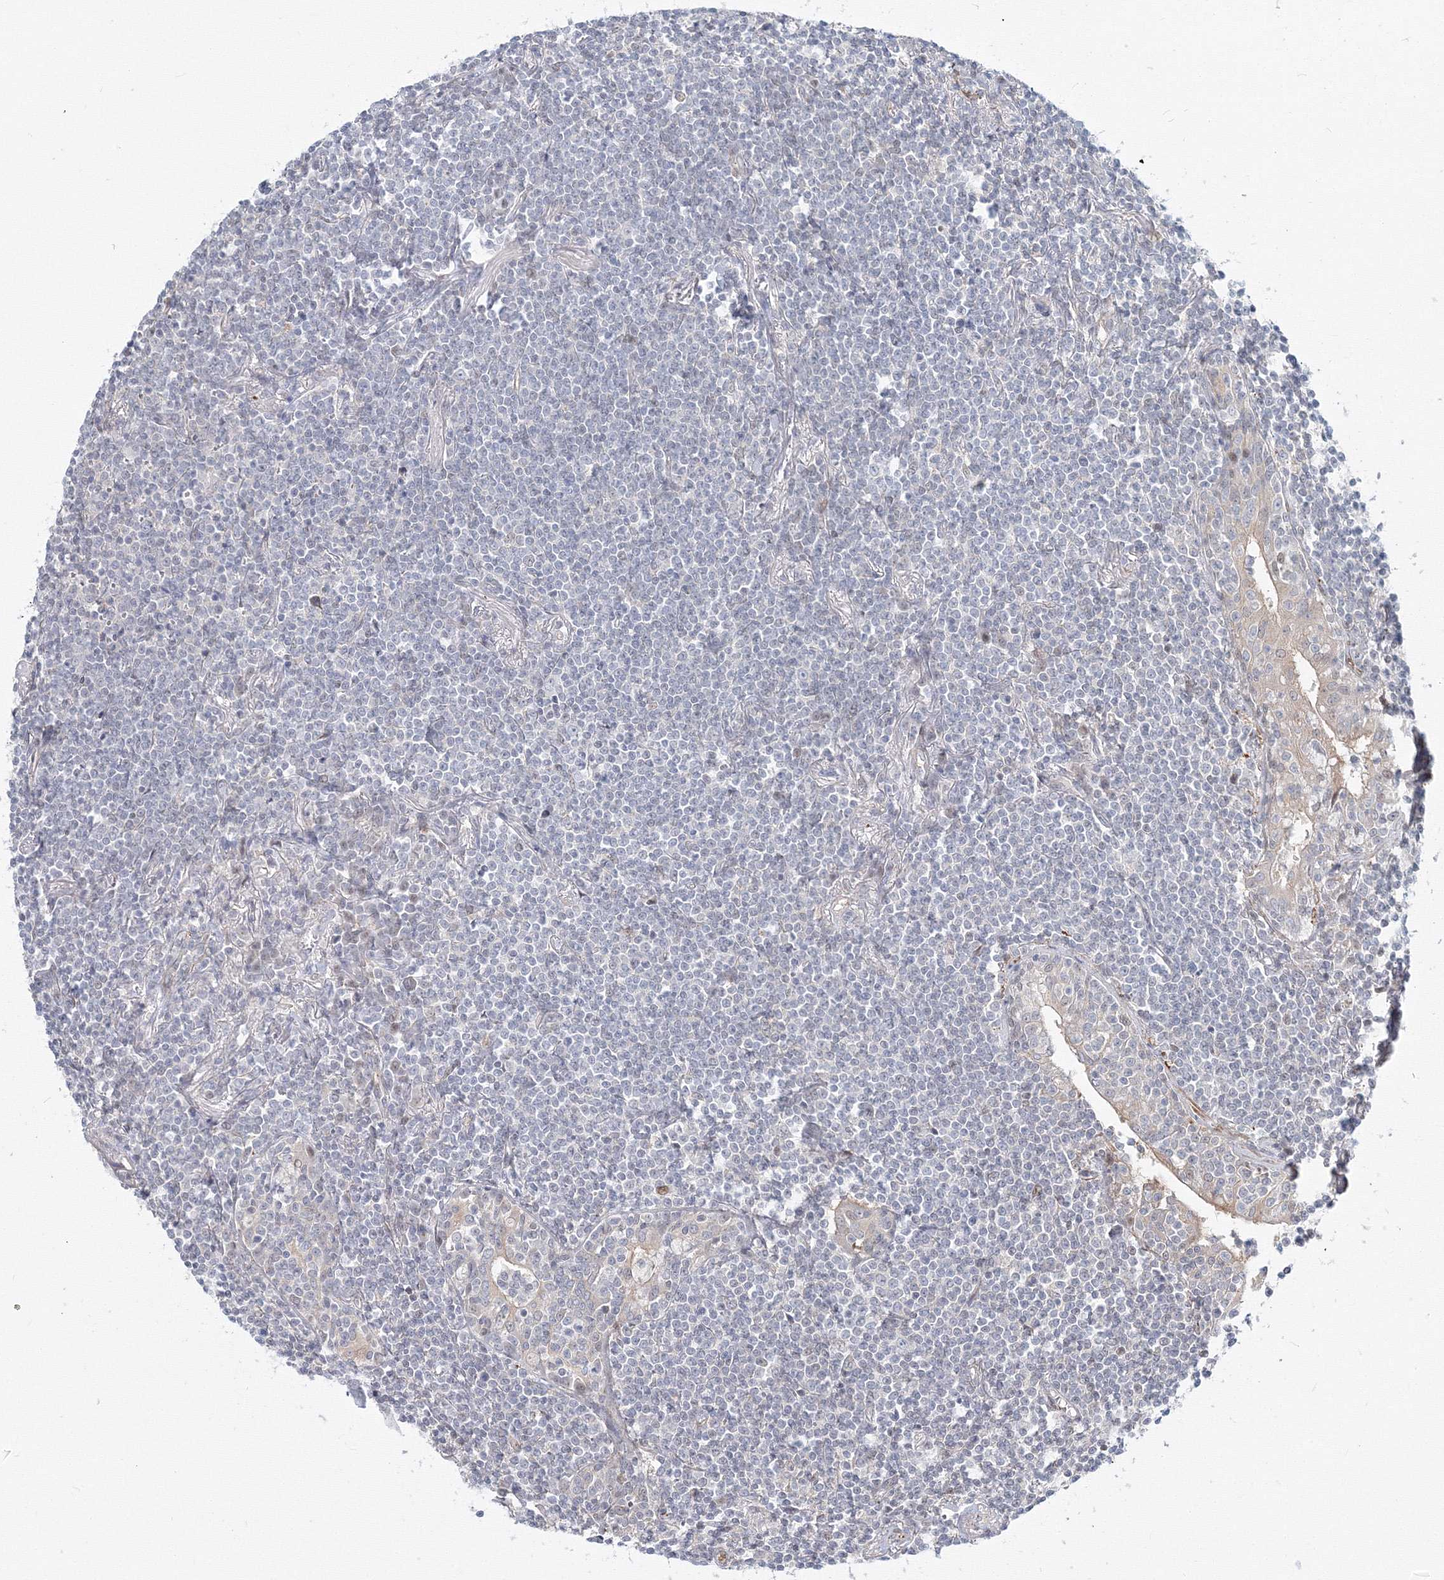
{"staining": {"intensity": "negative", "quantity": "none", "location": "none"}, "tissue": "lymphoma", "cell_type": "Tumor cells", "image_type": "cancer", "snomed": [{"axis": "morphology", "description": "Malignant lymphoma, non-Hodgkin's type, Low grade"}, {"axis": "topography", "description": "Lung"}], "caption": "Immunohistochemical staining of human lymphoma reveals no significant staining in tumor cells. (Immunohistochemistry (ihc), brightfield microscopy, high magnification).", "gene": "ARHGAP21", "patient": {"sex": "female", "age": 71}}